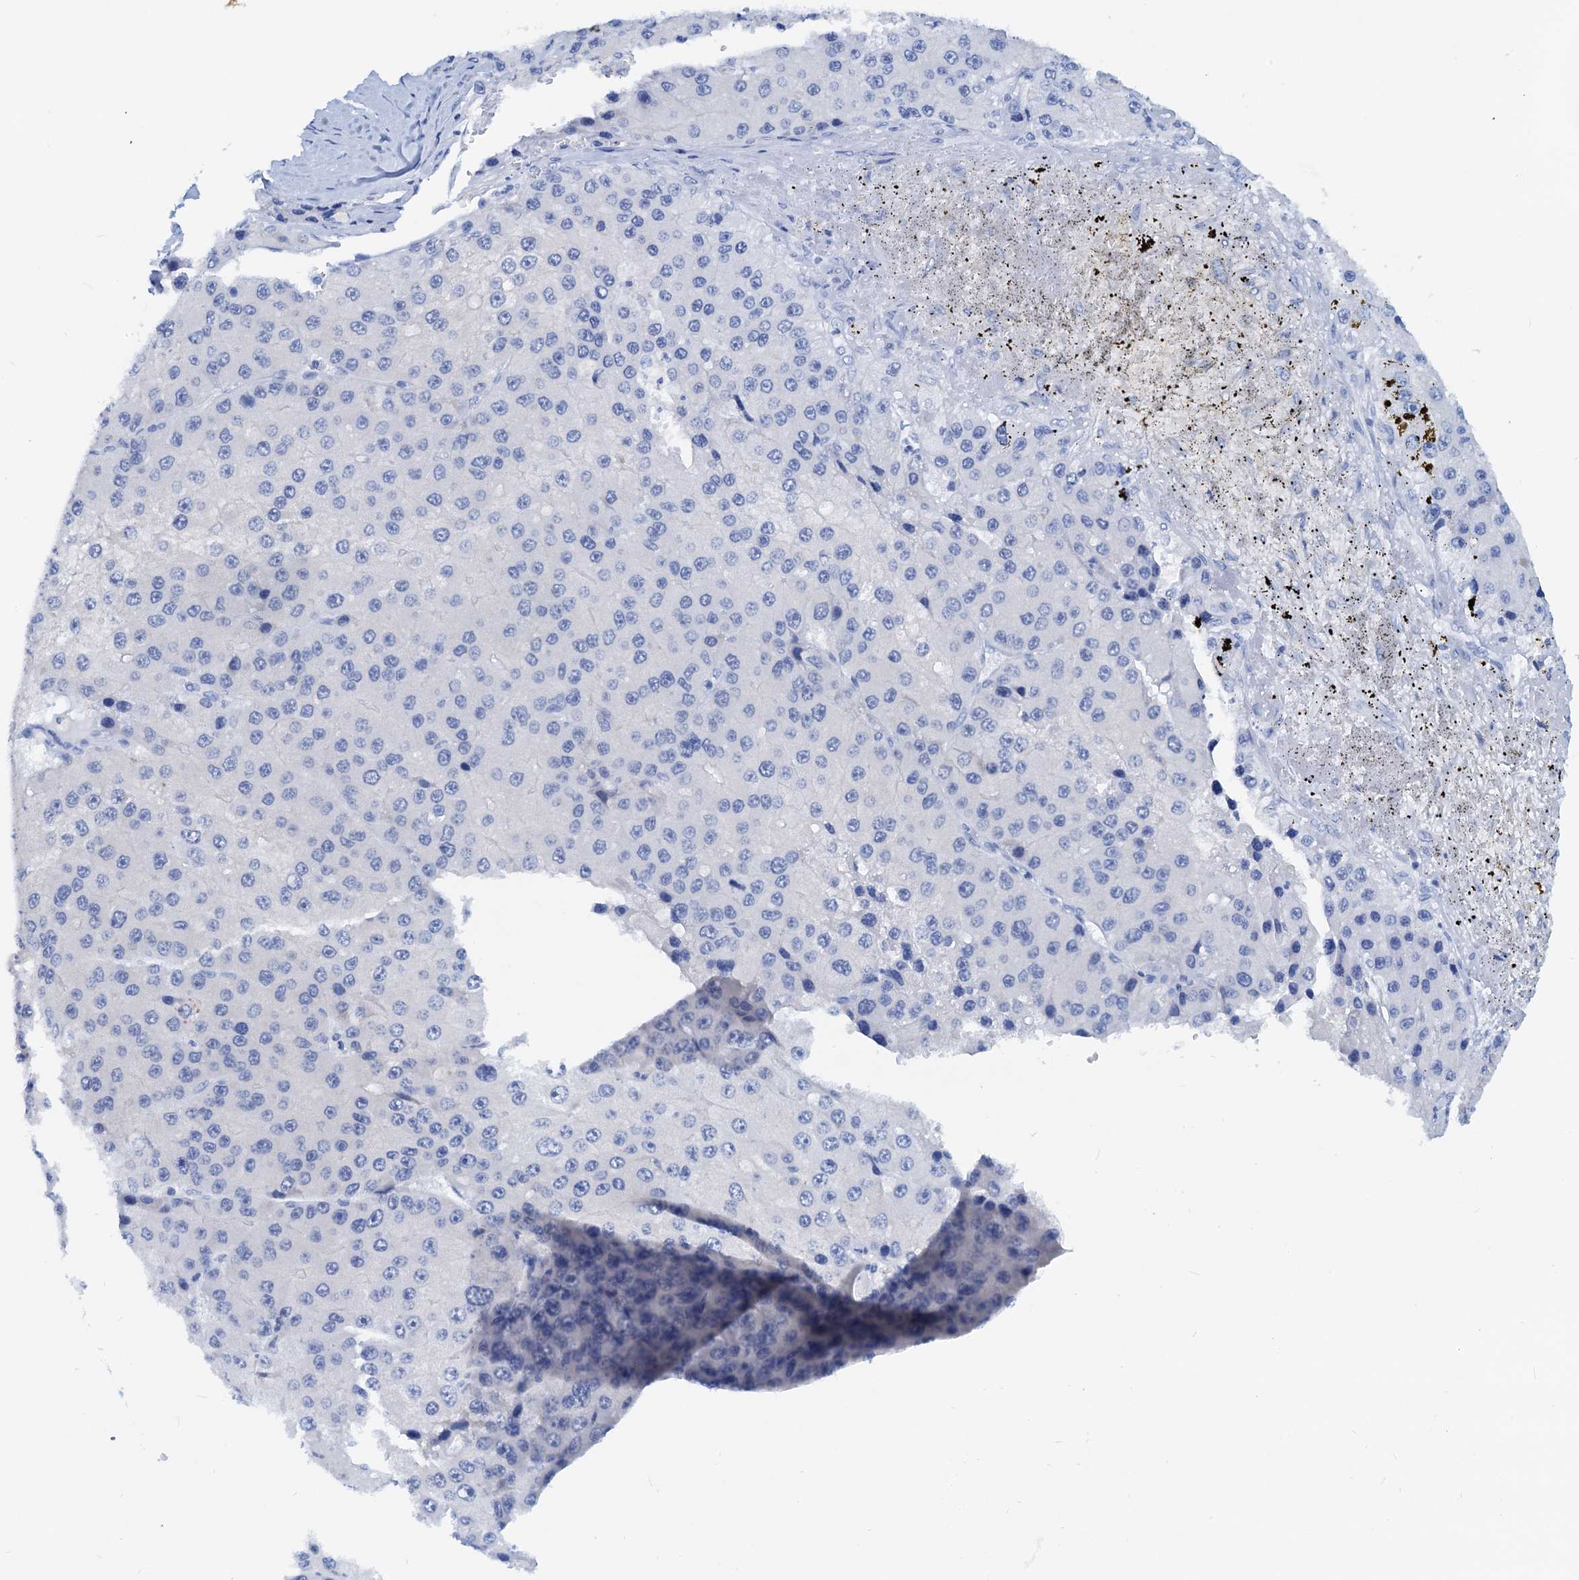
{"staining": {"intensity": "negative", "quantity": "none", "location": "none"}, "tissue": "liver cancer", "cell_type": "Tumor cells", "image_type": "cancer", "snomed": [{"axis": "morphology", "description": "Carcinoma, Hepatocellular, NOS"}, {"axis": "topography", "description": "Liver"}], "caption": "There is no significant positivity in tumor cells of hepatocellular carcinoma (liver). (Stains: DAB IHC with hematoxylin counter stain, Microscopy: brightfield microscopy at high magnification).", "gene": "PTGES3", "patient": {"sex": "female", "age": 73}}